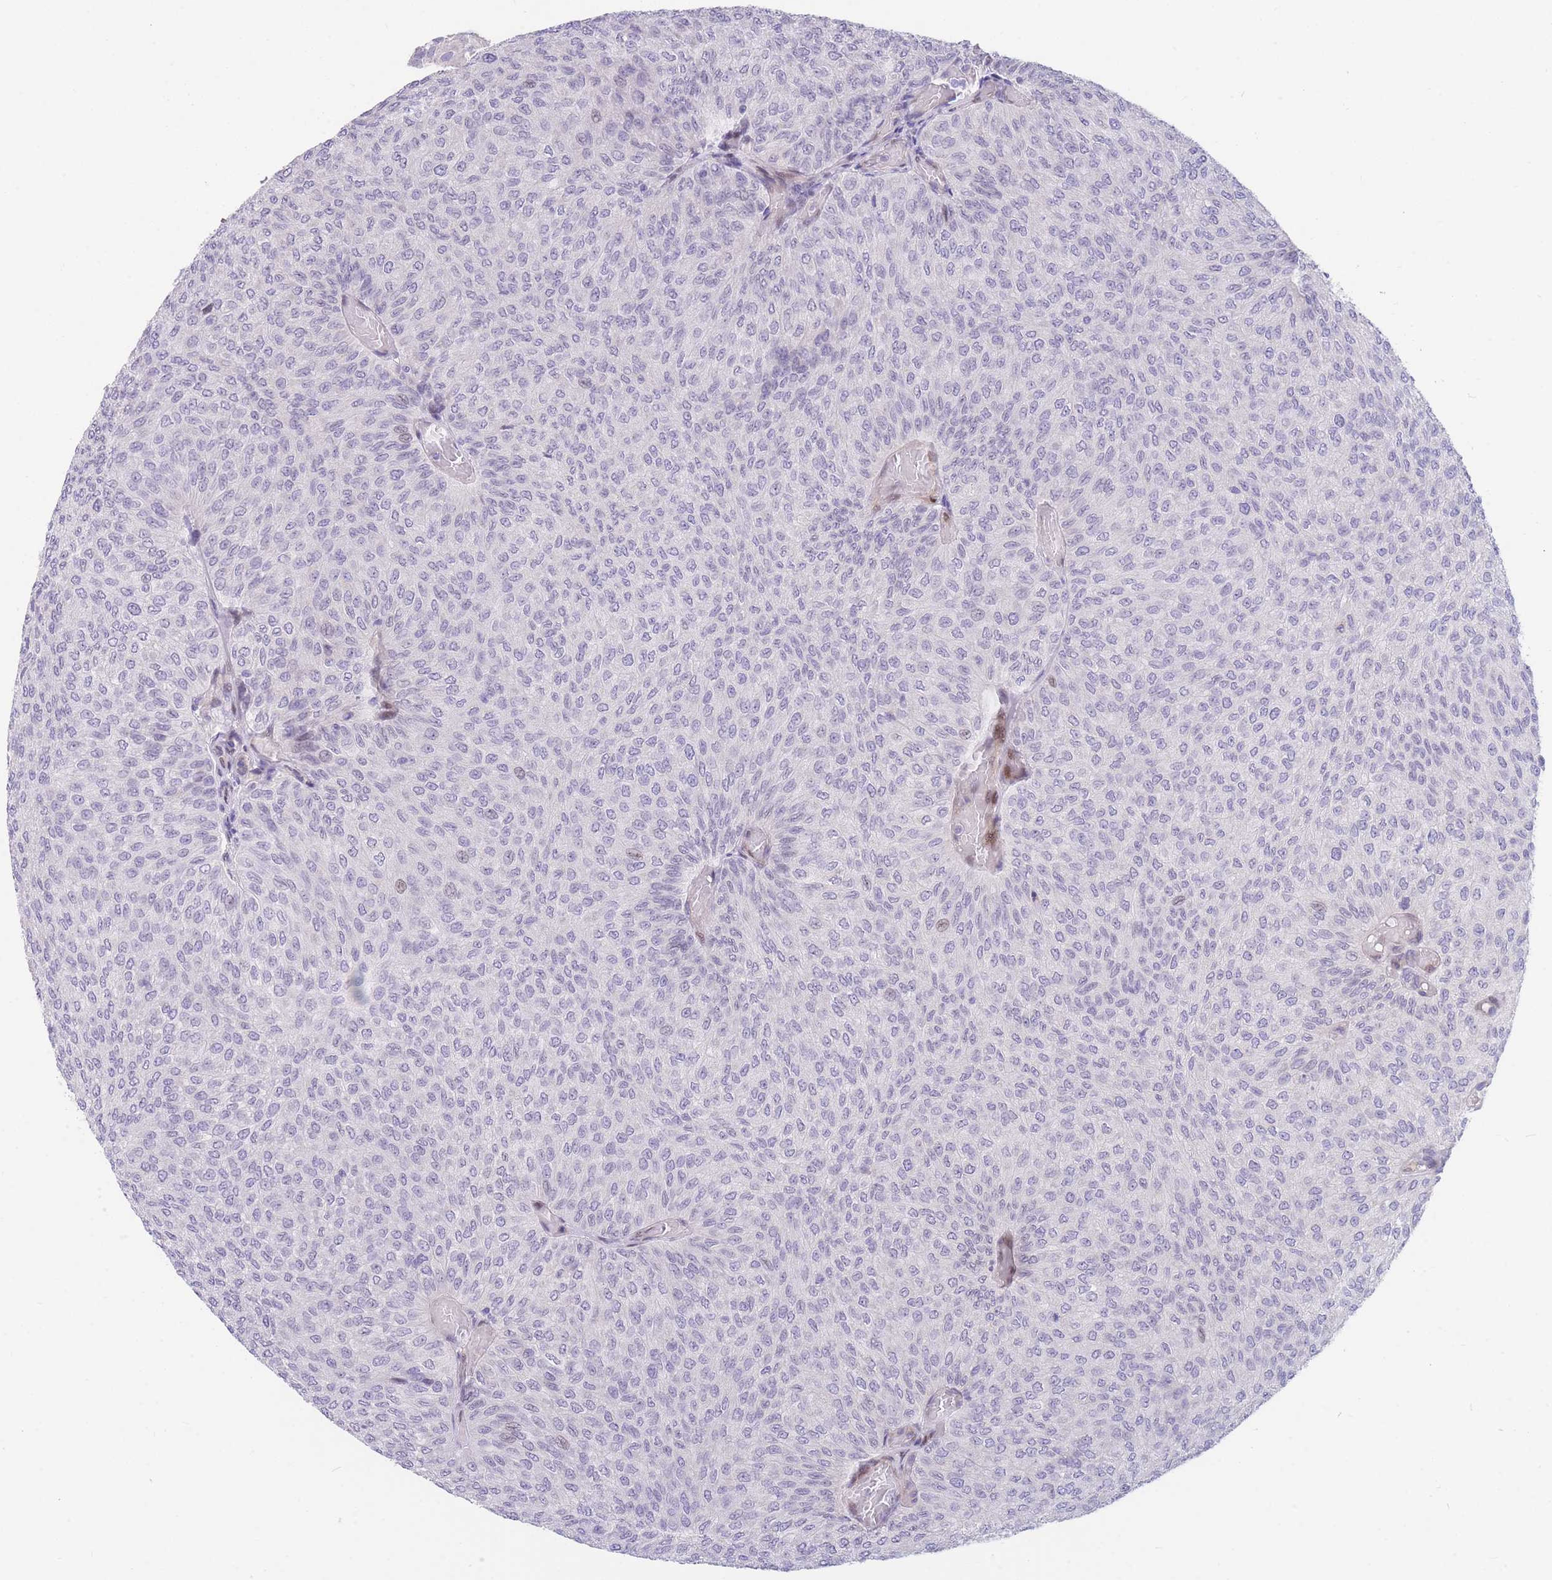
{"staining": {"intensity": "negative", "quantity": "none", "location": "none"}, "tissue": "urothelial cancer", "cell_type": "Tumor cells", "image_type": "cancer", "snomed": [{"axis": "morphology", "description": "Urothelial carcinoma, Low grade"}, {"axis": "topography", "description": "Urinary bladder"}], "caption": "High magnification brightfield microscopy of urothelial carcinoma (low-grade) stained with DAB (3,3'-diaminobenzidine) (brown) and counterstained with hematoxylin (blue): tumor cells show no significant expression.", "gene": "SHCBP1", "patient": {"sex": "male", "age": 78}}